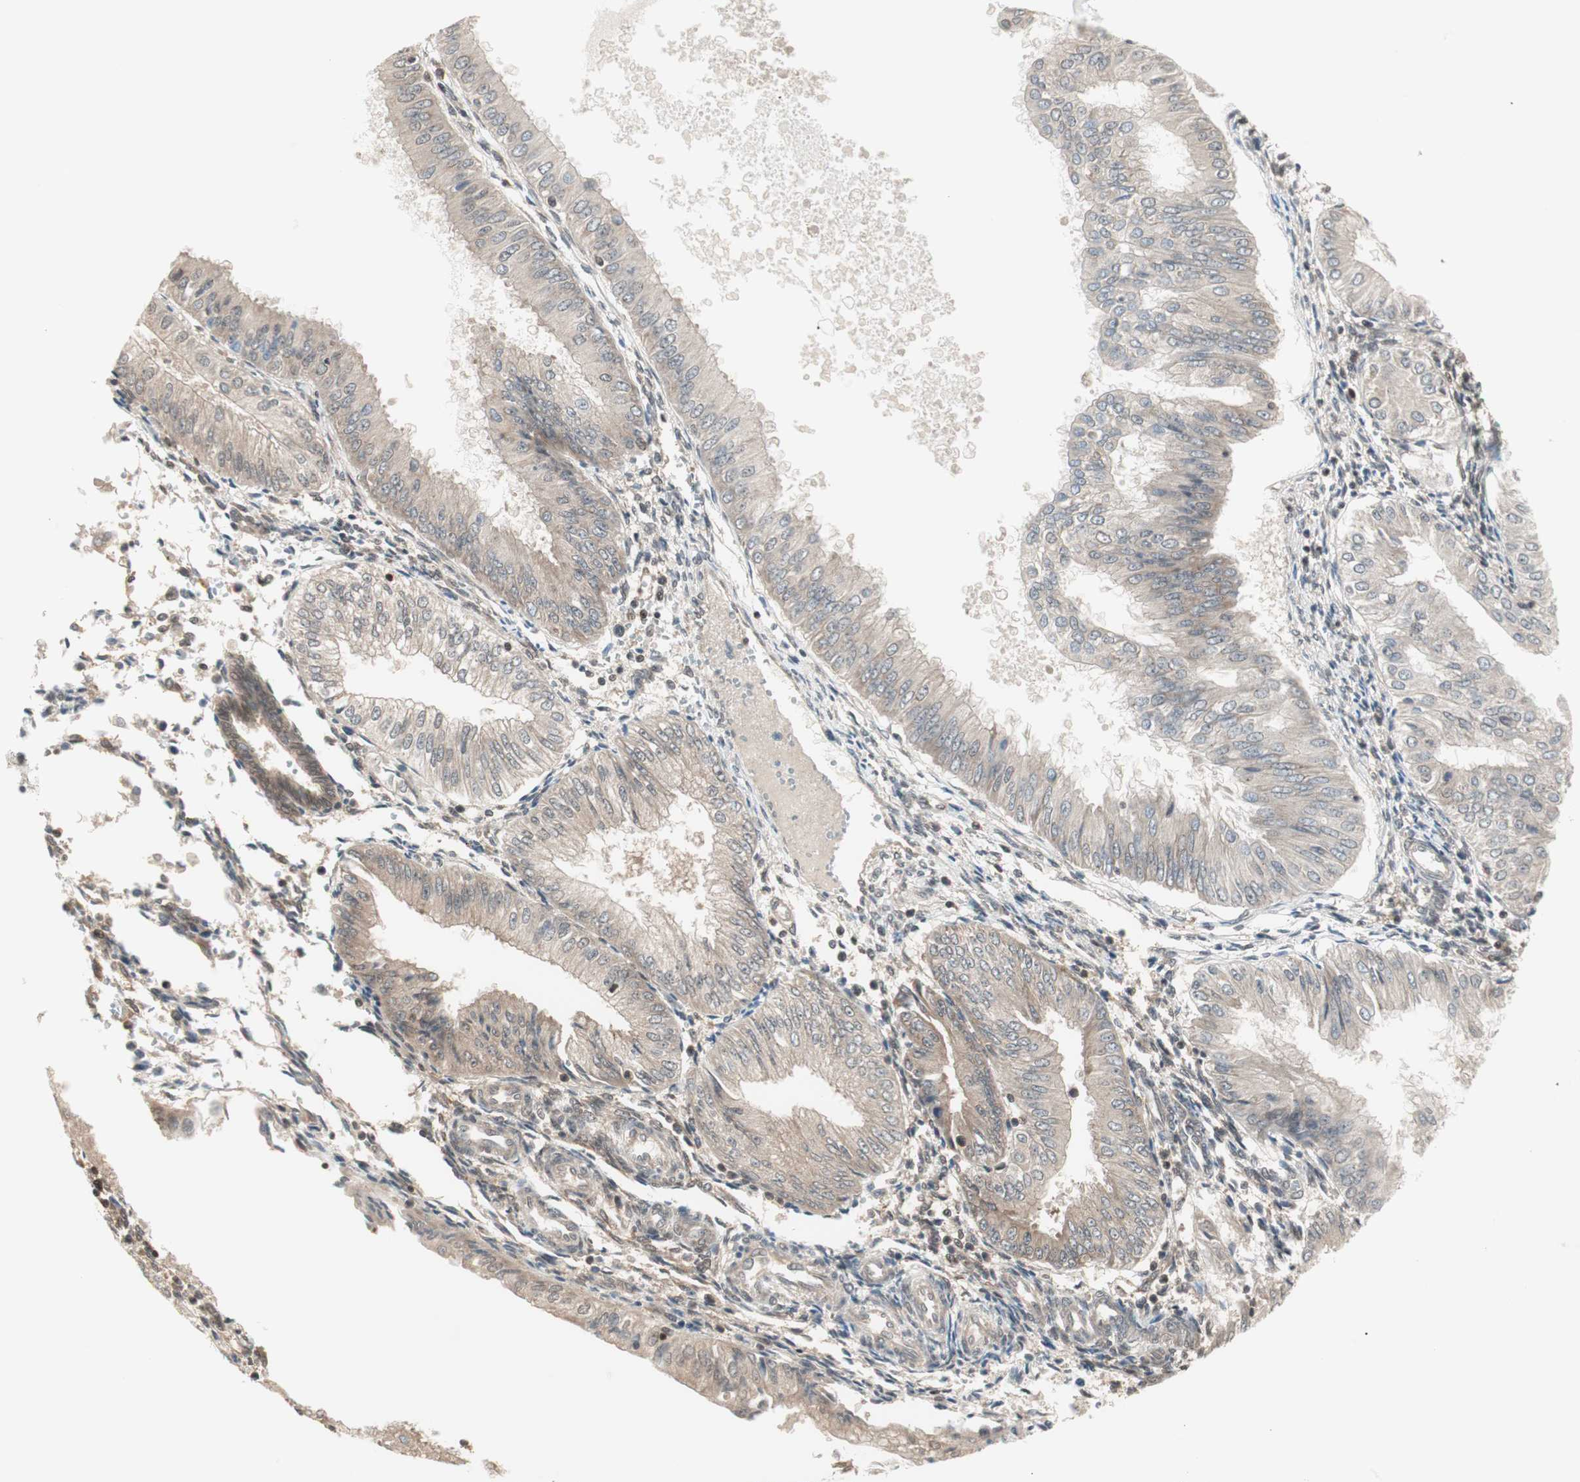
{"staining": {"intensity": "weak", "quantity": ">75%", "location": "cytoplasmic/membranous"}, "tissue": "endometrial cancer", "cell_type": "Tumor cells", "image_type": "cancer", "snomed": [{"axis": "morphology", "description": "Adenocarcinoma, NOS"}, {"axis": "topography", "description": "Endometrium"}], "caption": "Endometrial cancer (adenocarcinoma) tissue demonstrates weak cytoplasmic/membranous staining in about >75% of tumor cells", "gene": "UBE2I", "patient": {"sex": "female", "age": 53}}